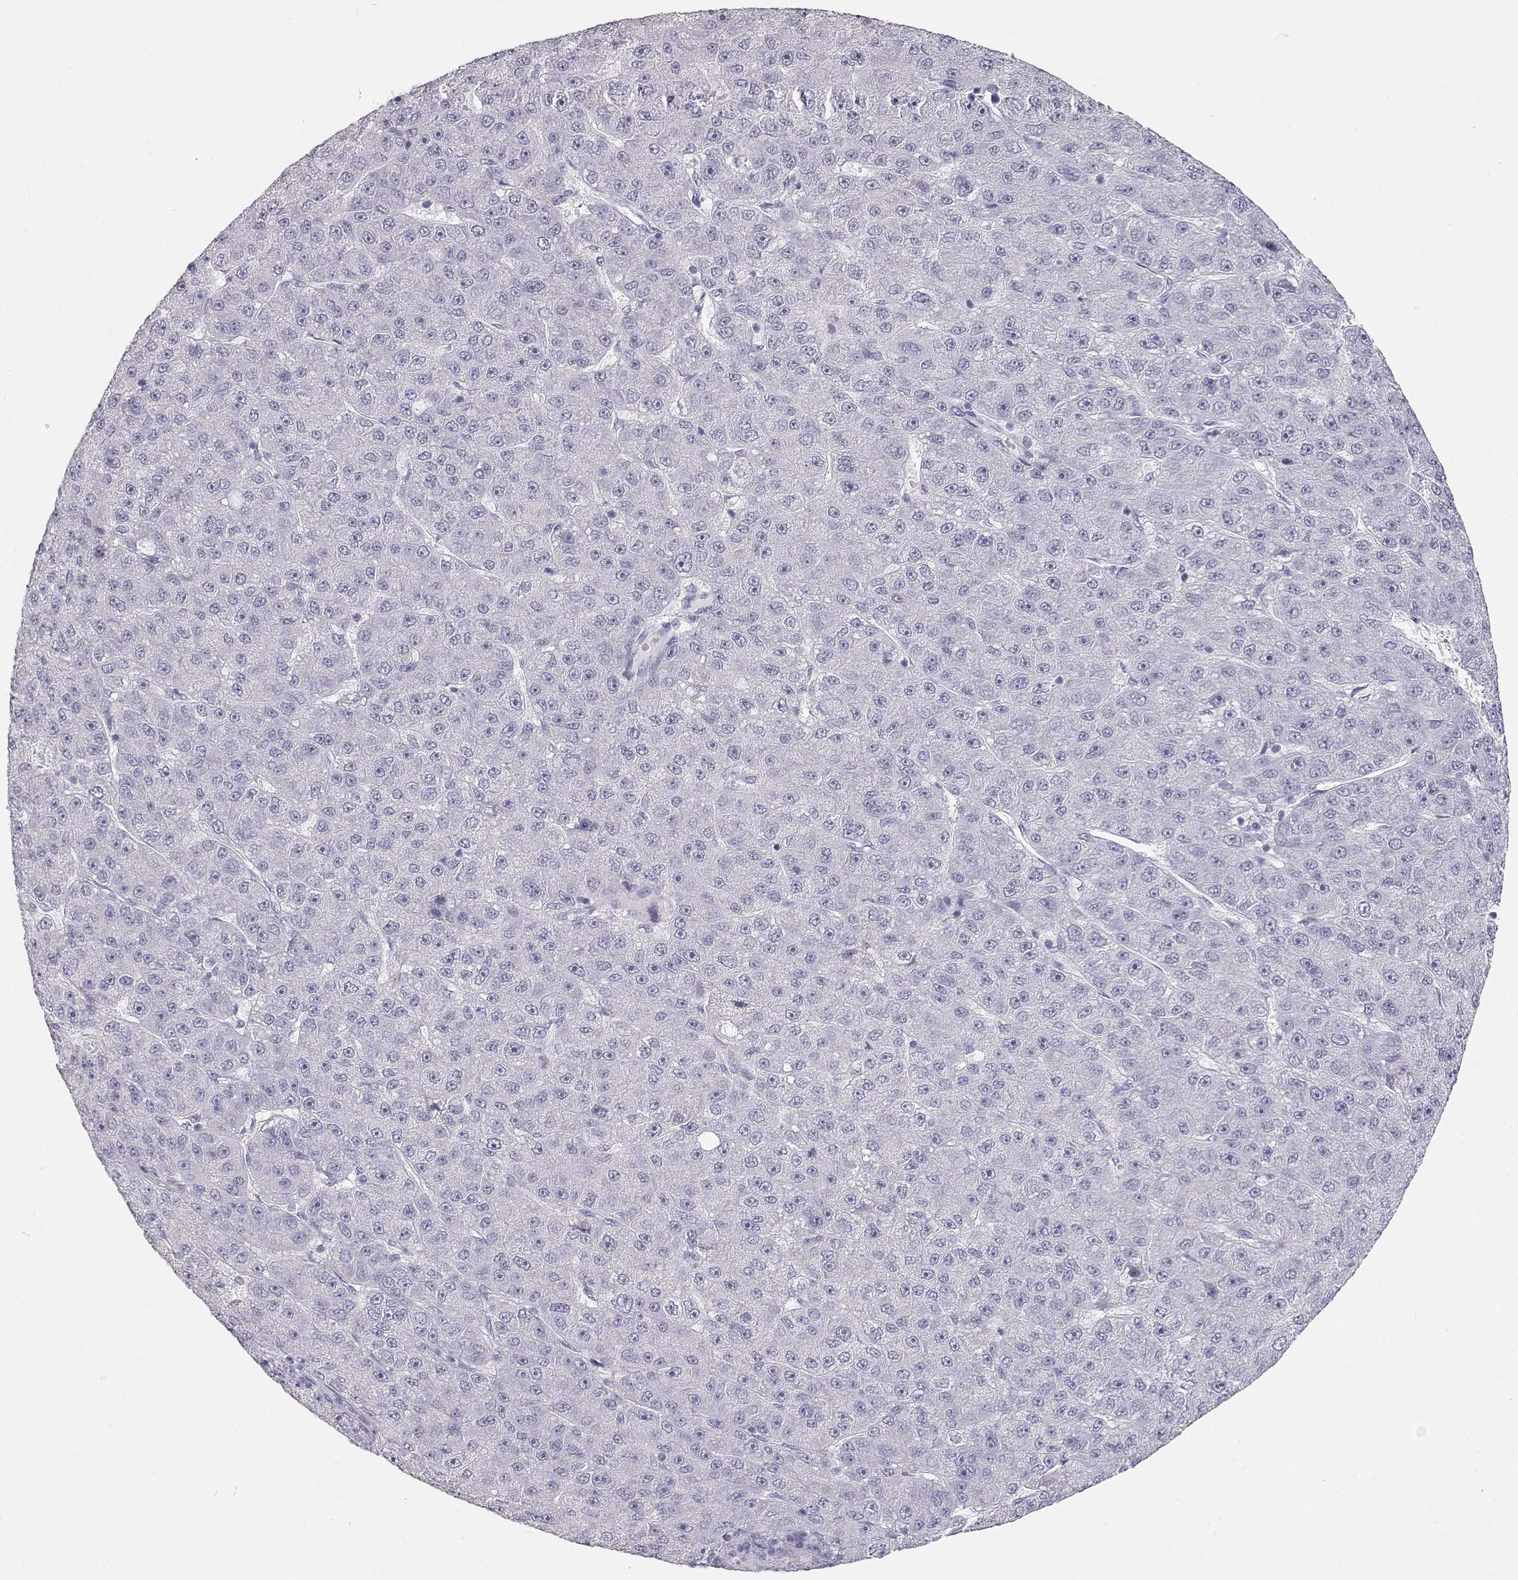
{"staining": {"intensity": "negative", "quantity": "none", "location": "none"}, "tissue": "liver cancer", "cell_type": "Tumor cells", "image_type": "cancer", "snomed": [{"axis": "morphology", "description": "Carcinoma, Hepatocellular, NOS"}, {"axis": "topography", "description": "Liver"}], "caption": "Tumor cells are negative for protein expression in human liver hepatocellular carcinoma.", "gene": "TKTL1", "patient": {"sex": "male", "age": 67}}